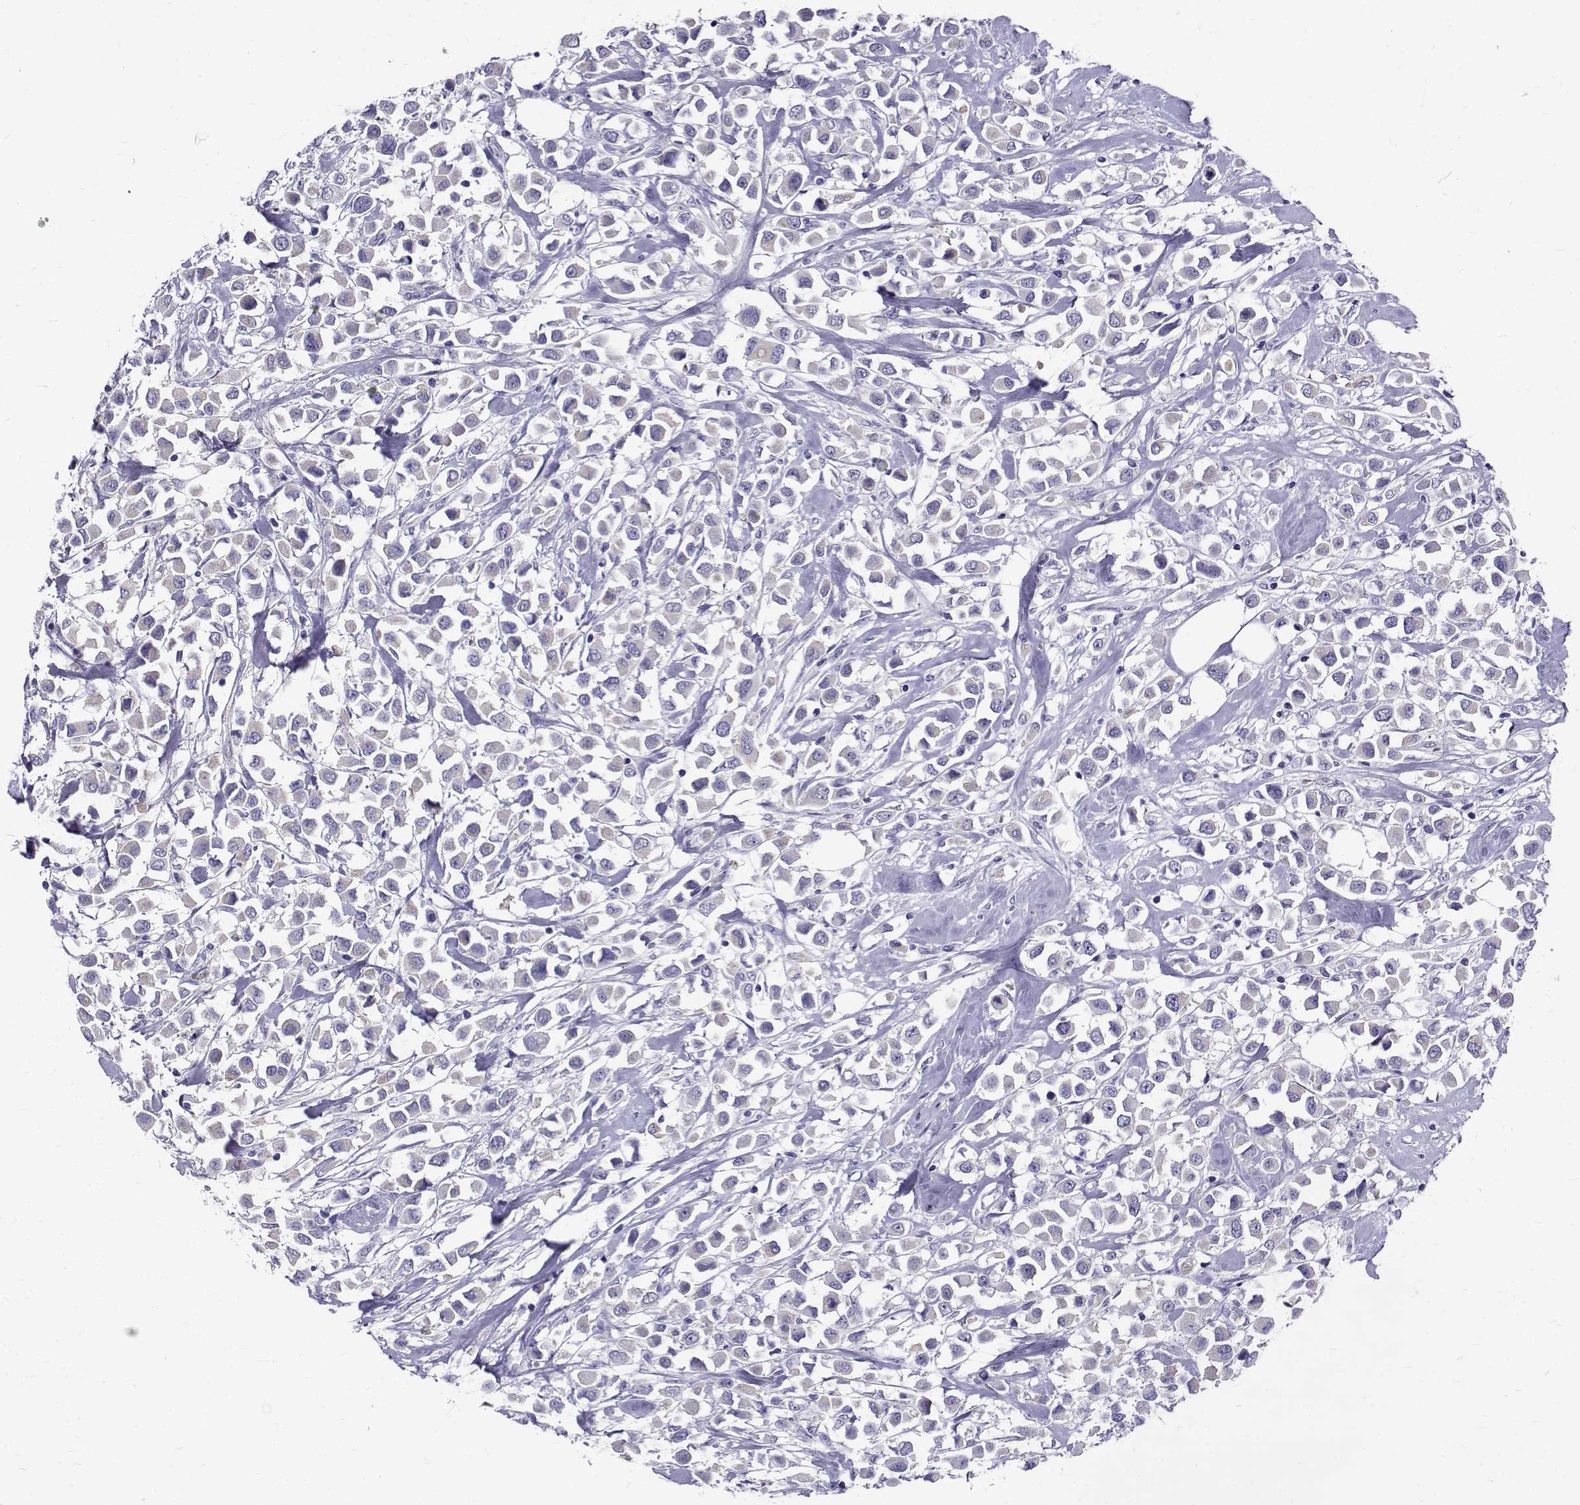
{"staining": {"intensity": "negative", "quantity": "none", "location": "none"}, "tissue": "breast cancer", "cell_type": "Tumor cells", "image_type": "cancer", "snomed": [{"axis": "morphology", "description": "Duct carcinoma"}, {"axis": "topography", "description": "Breast"}], "caption": "Histopathology image shows no significant protein expression in tumor cells of infiltrating ductal carcinoma (breast). The staining was performed using DAB (3,3'-diaminobenzidine) to visualize the protein expression in brown, while the nuclei were stained in blue with hematoxylin (Magnification: 20x).", "gene": "IGSF1", "patient": {"sex": "female", "age": 61}}